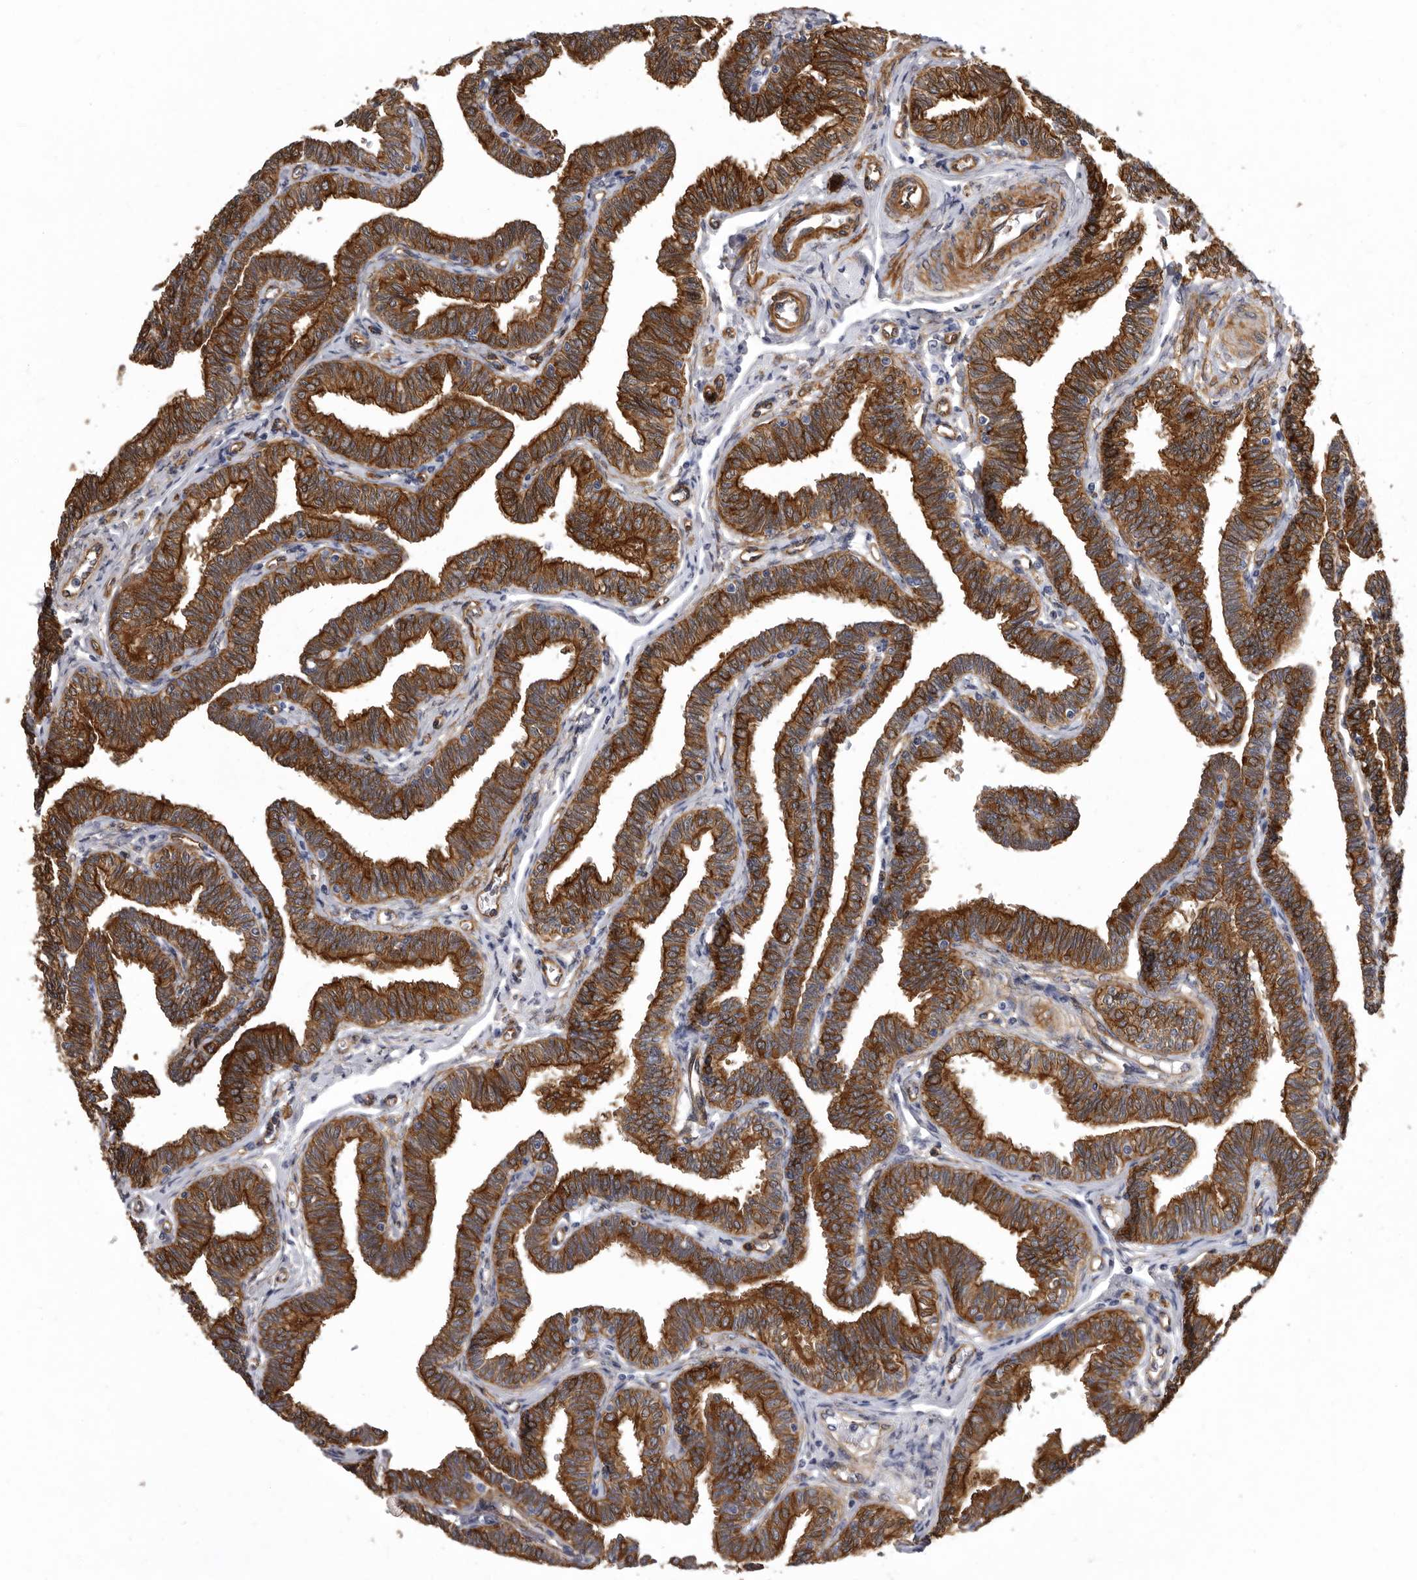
{"staining": {"intensity": "strong", "quantity": ">75%", "location": "cytoplasmic/membranous"}, "tissue": "fallopian tube", "cell_type": "Glandular cells", "image_type": "normal", "snomed": [{"axis": "morphology", "description": "Normal tissue, NOS"}, {"axis": "topography", "description": "Fallopian tube"}, {"axis": "topography", "description": "Ovary"}], "caption": "DAB (3,3'-diaminobenzidine) immunohistochemical staining of benign fallopian tube demonstrates strong cytoplasmic/membranous protein expression in approximately >75% of glandular cells. (DAB IHC with brightfield microscopy, high magnification).", "gene": "ENAH", "patient": {"sex": "female", "age": 23}}